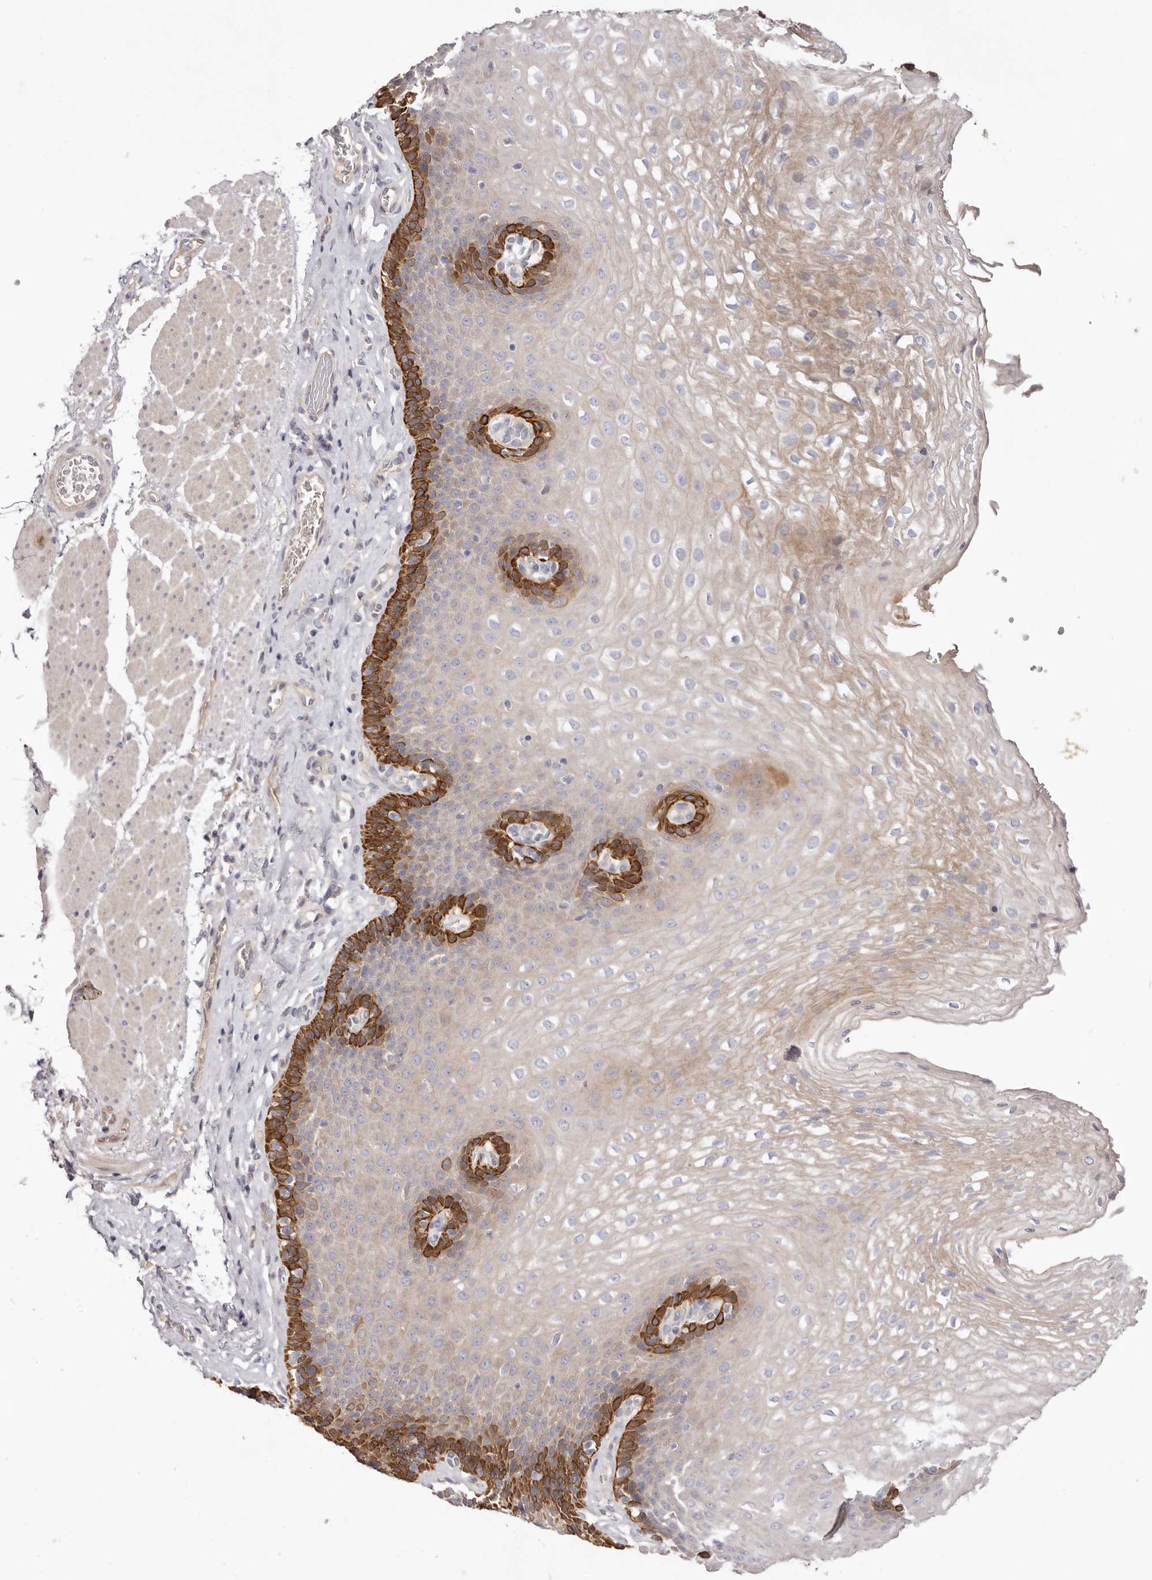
{"staining": {"intensity": "strong", "quantity": "<25%", "location": "cytoplasmic/membranous"}, "tissue": "esophagus", "cell_type": "Squamous epithelial cells", "image_type": "normal", "snomed": [{"axis": "morphology", "description": "Normal tissue, NOS"}, {"axis": "topography", "description": "Esophagus"}], "caption": "Normal esophagus was stained to show a protein in brown. There is medium levels of strong cytoplasmic/membranous positivity in about <25% of squamous epithelial cells. Using DAB (brown) and hematoxylin (blue) stains, captured at high magnification using brightfield microscopy.", "gene": "STK16", "patient": {"sex": "female", "age": 66}}